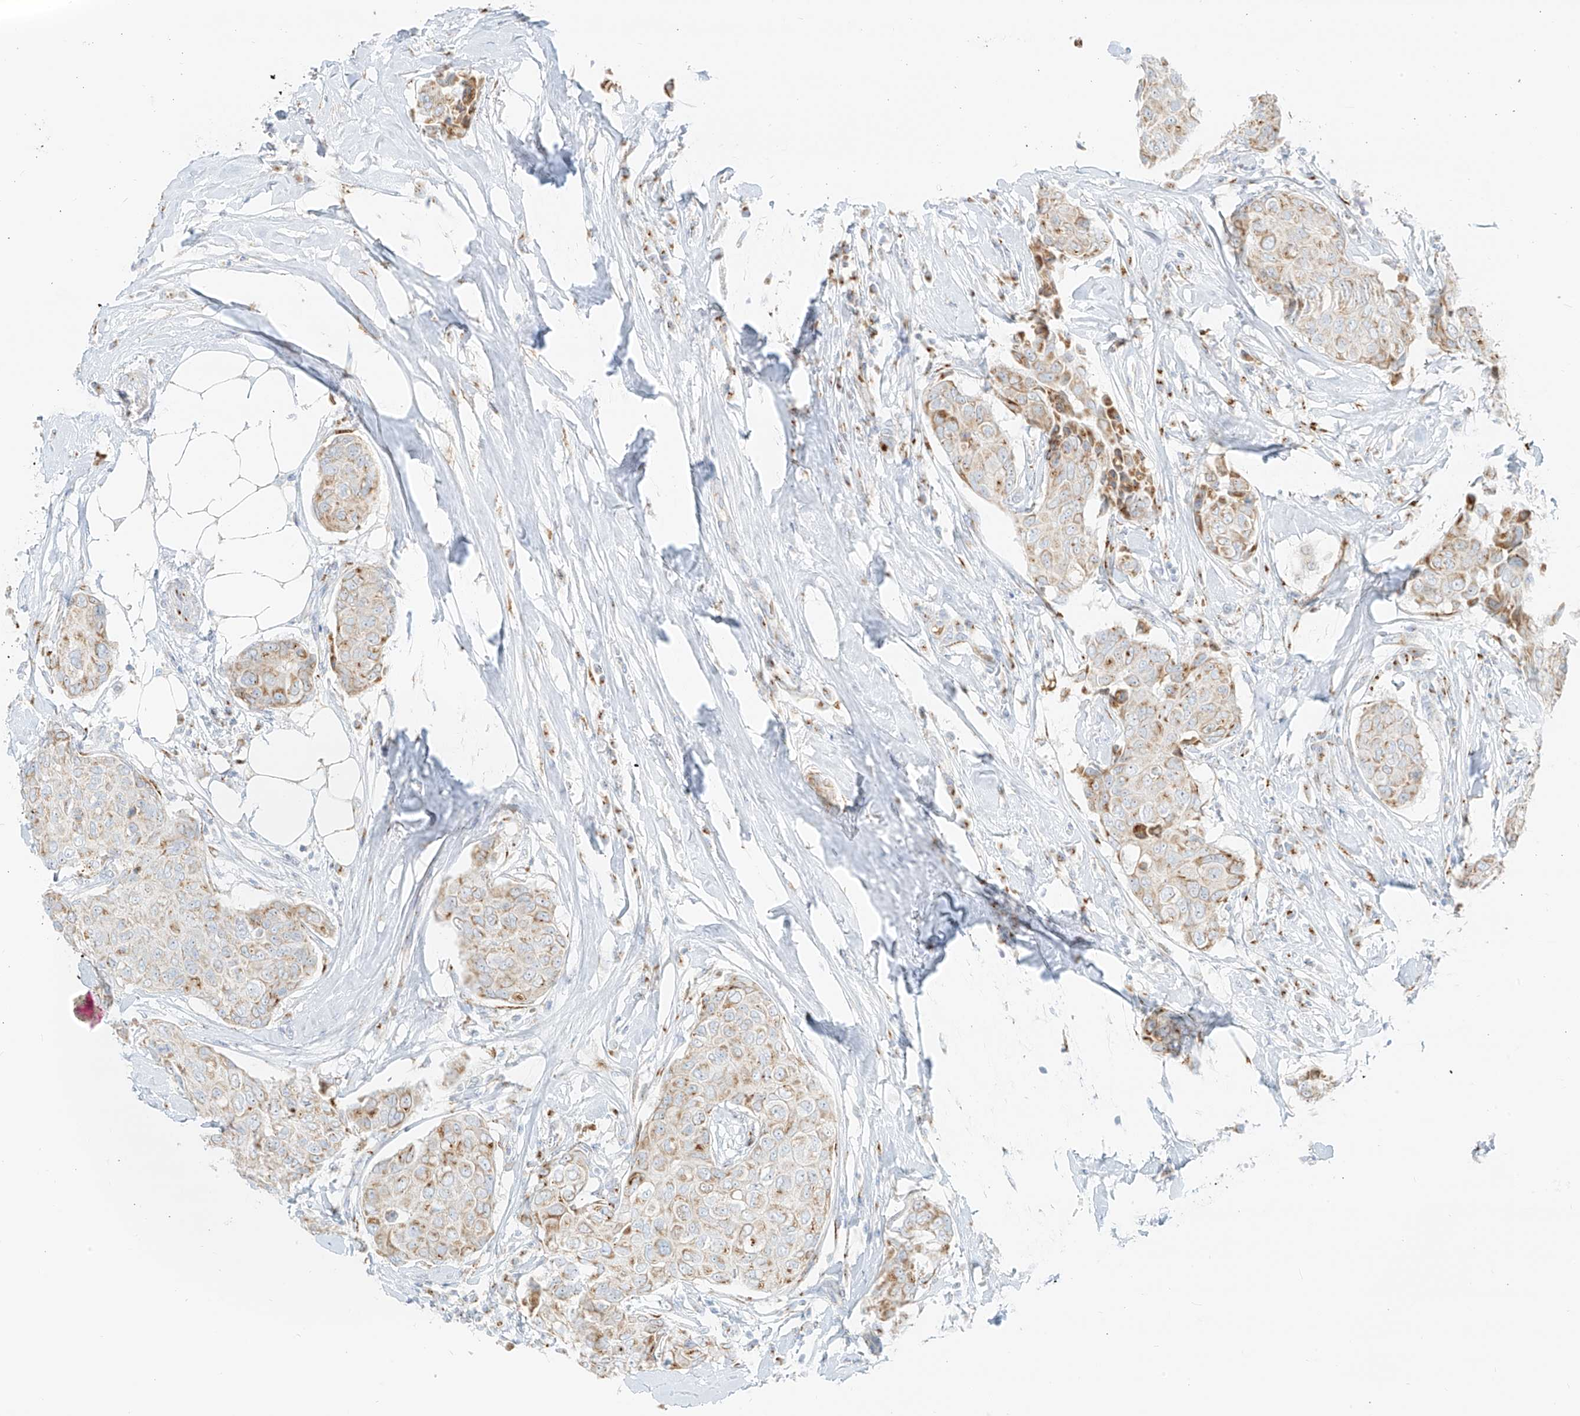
{"staining": {"intensity": "weak", "quantity": ">75%", "location": "cytoplasmic/membranous"}, "tissue": "breast cancer", "cell_type": "Tumor cells", "image_type": "cancer", "snomed": [{"axis": "morphology", "description": "Duct carcinoma"}, {"axis": "topography", "description": "Breast"}], "caption": "About >75% of tumor cells in human breast infiltrating ductal carcinoma display weak cytoplasmic/membranous protein staining as visualized by brown immunohistochemical staining.", "gene": "TMEM87B", "patient": {"sex": "female", "age": 80}}